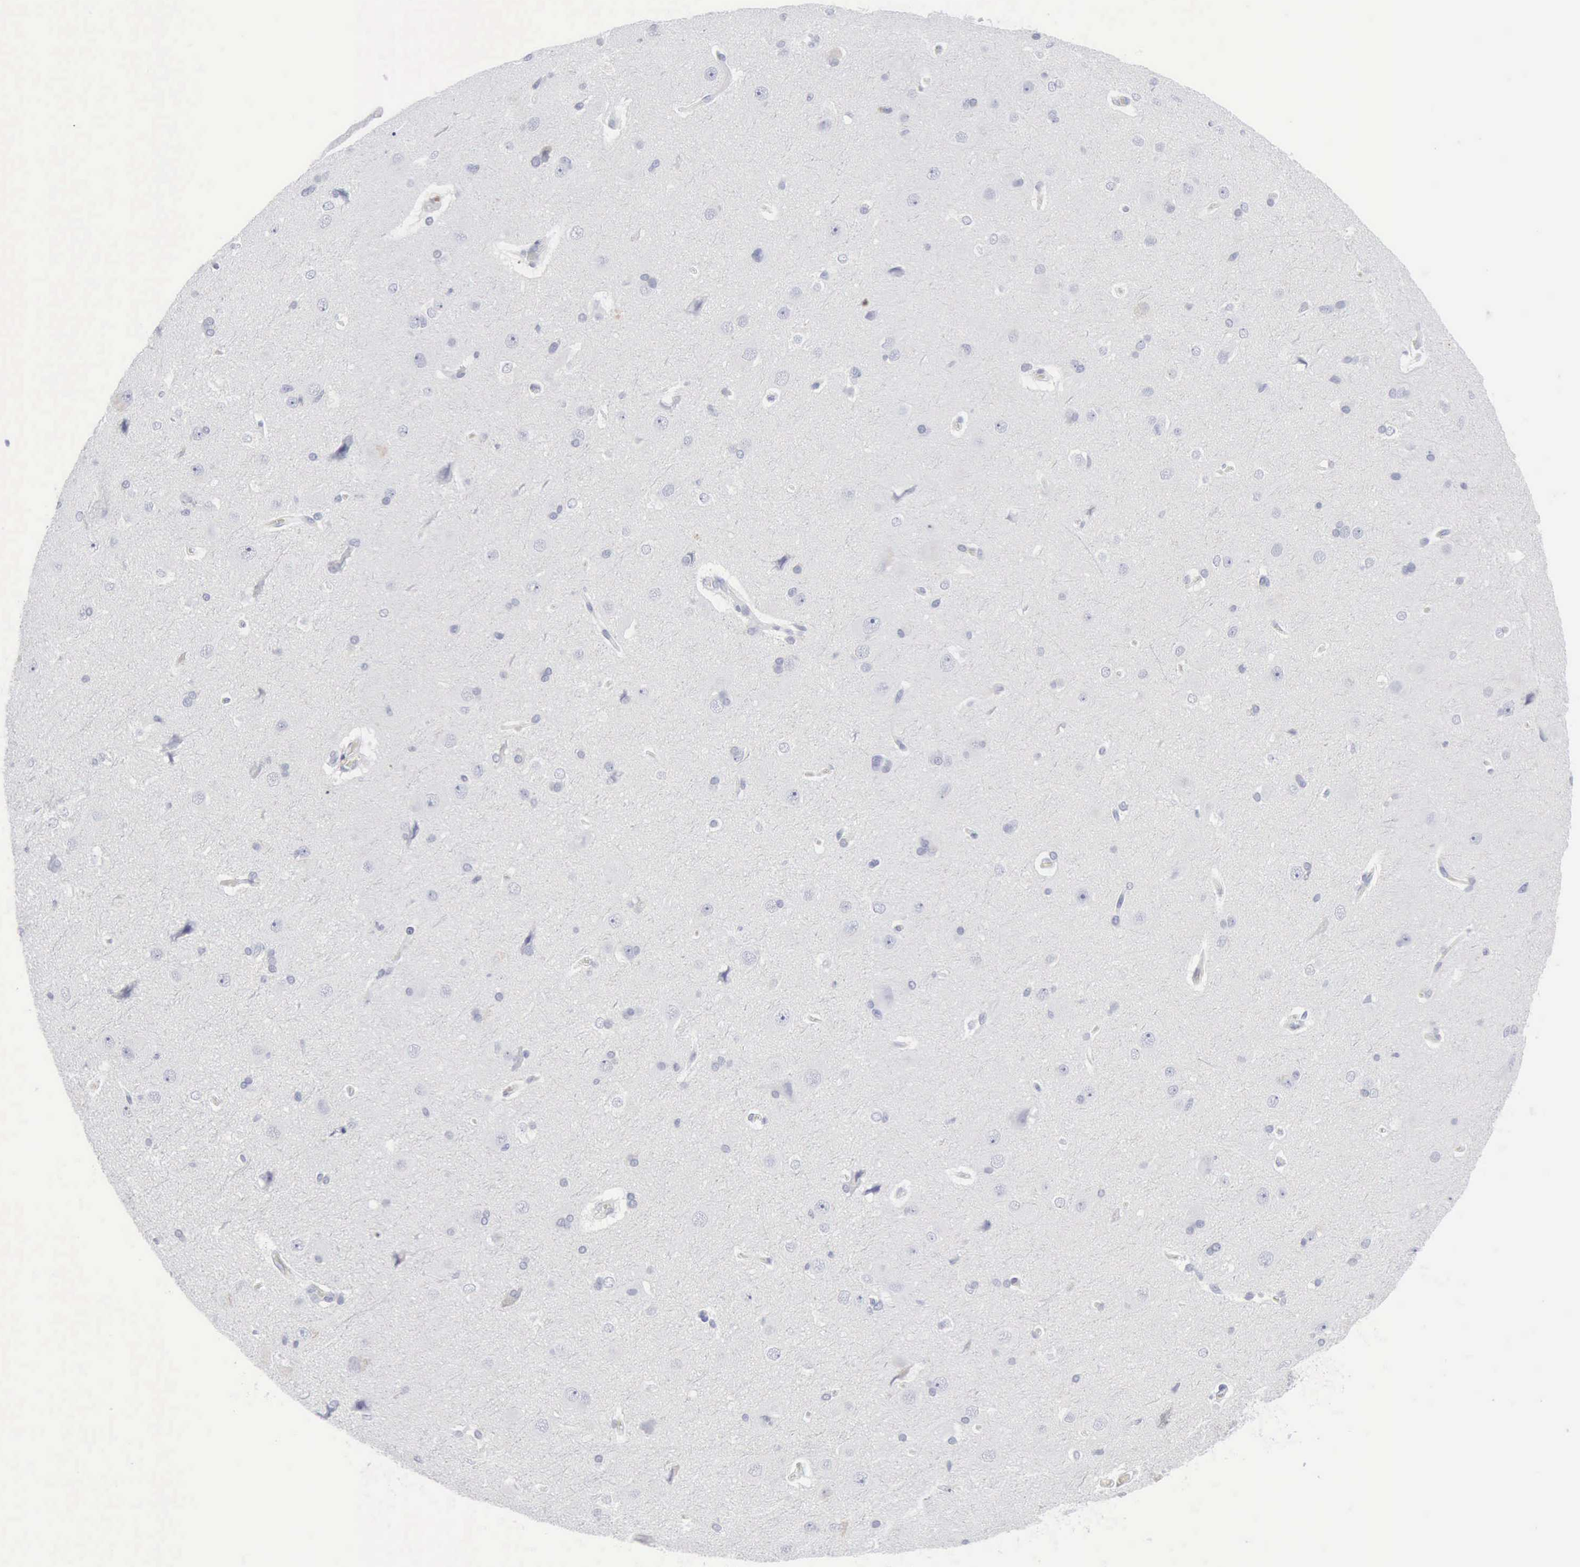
{"staining": {"intensity": "negative", "quantity": "none", "location": "none"}, "tissue": "cerebral cortex", "cell_type": "Endothelial cells", "image_type": "normal", "snomed": [{"axis": "morphology", "description": "Normal tissue, NOS"}, {"axis": "topography", "description": "Cerebral cortex"}], "caption": "Endothelial cells are negative for protein expression in benign human cerebral cortex. (Stains: DAB immunohistochemistry with hematoxylin counter stain, Microscopy: brightfield microscopy at high magnification).", "gene": "CMA1", "patient": {"sex": "female", "age": 45}}